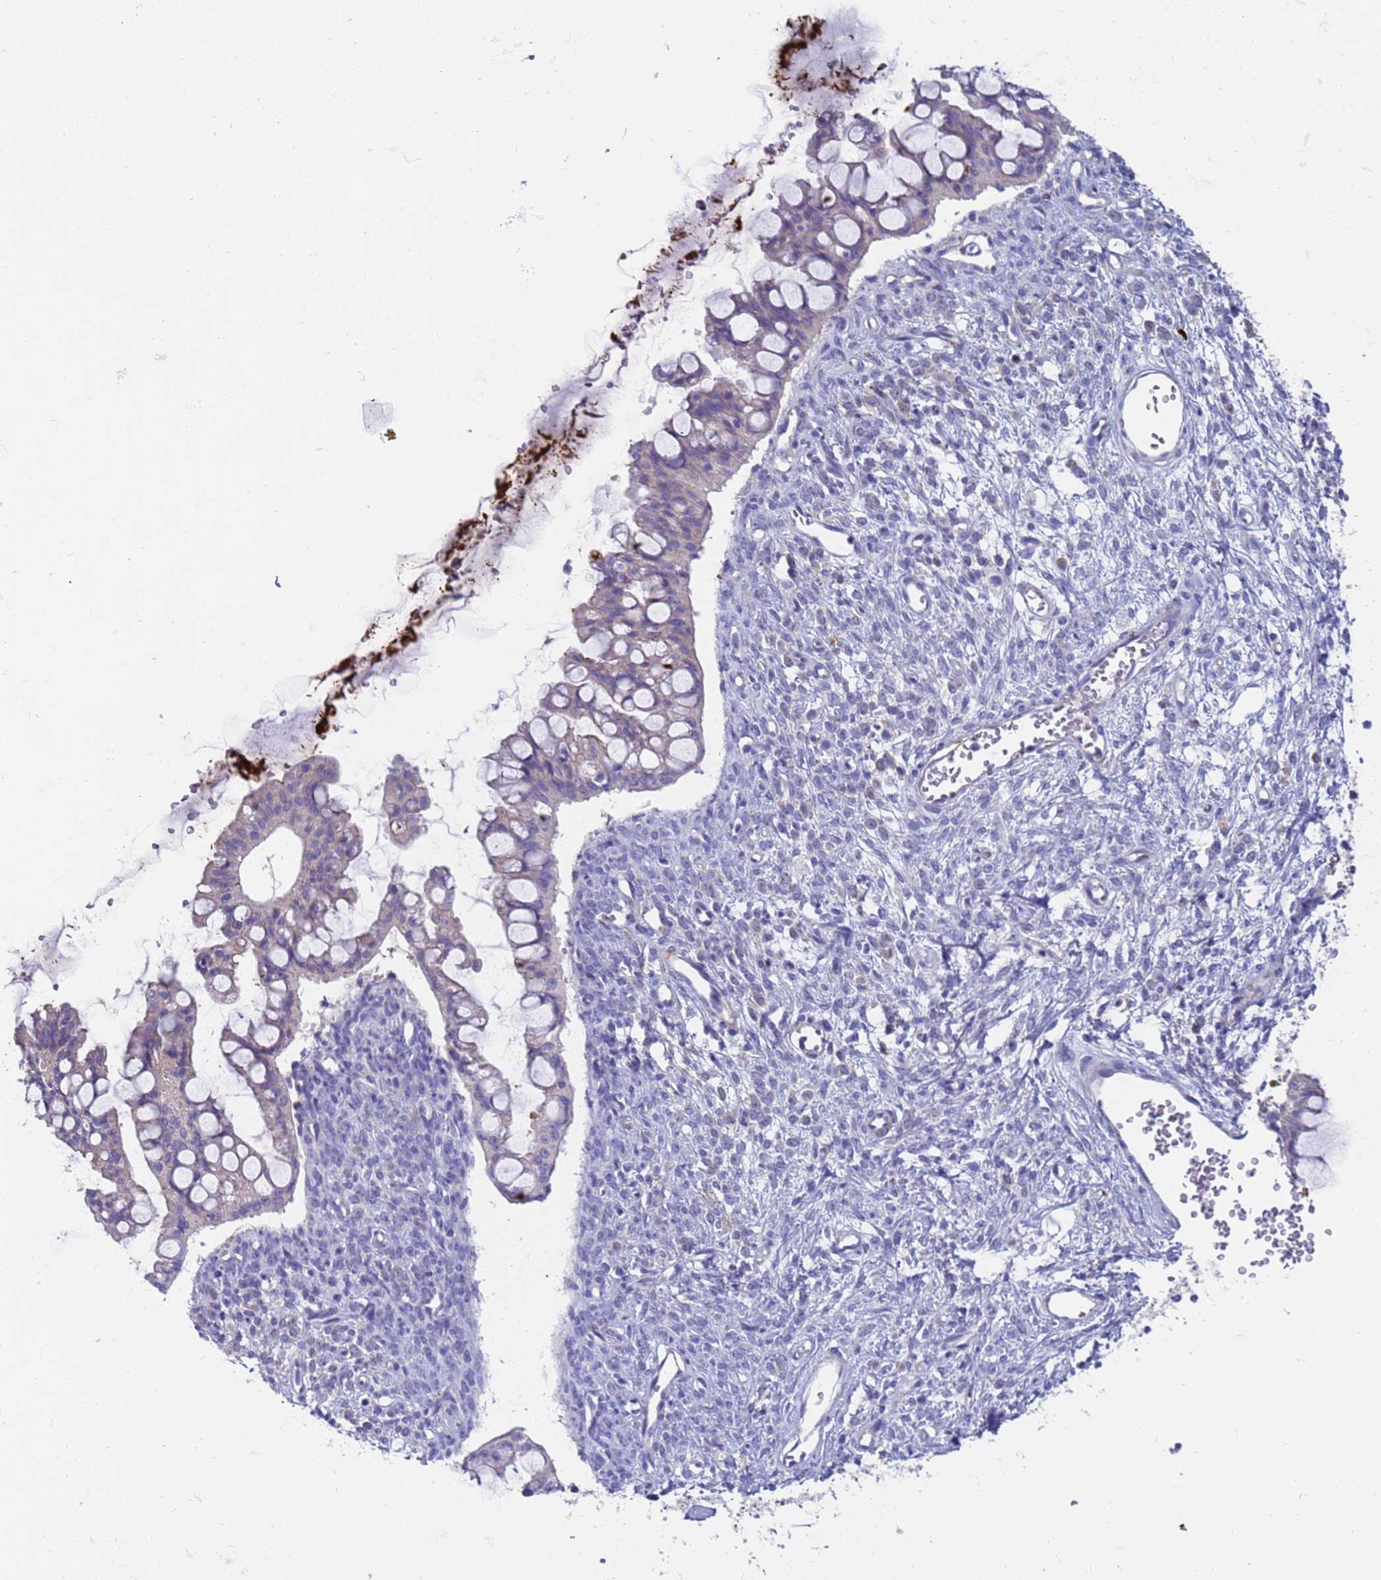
{"staining": {"intensity": "negative", "quantity": "none", "location": "none"}, "tissue": "ovarian cancer", "cell_type": "Tumor cells", "image_type": "cancer", "snomed": [{"axis": "morphology", "description": "Cystadenocarcinoma, mucinous, NOS"}, {"axis": "topography", "description": "Ovary"}], "caption": "A micrograph of human ovarian mucinous cystadenocarcinoma is negative for staining in tumor cells.", "gene": "C4orf46", "patient": {"sex": "female", "age": 73}}